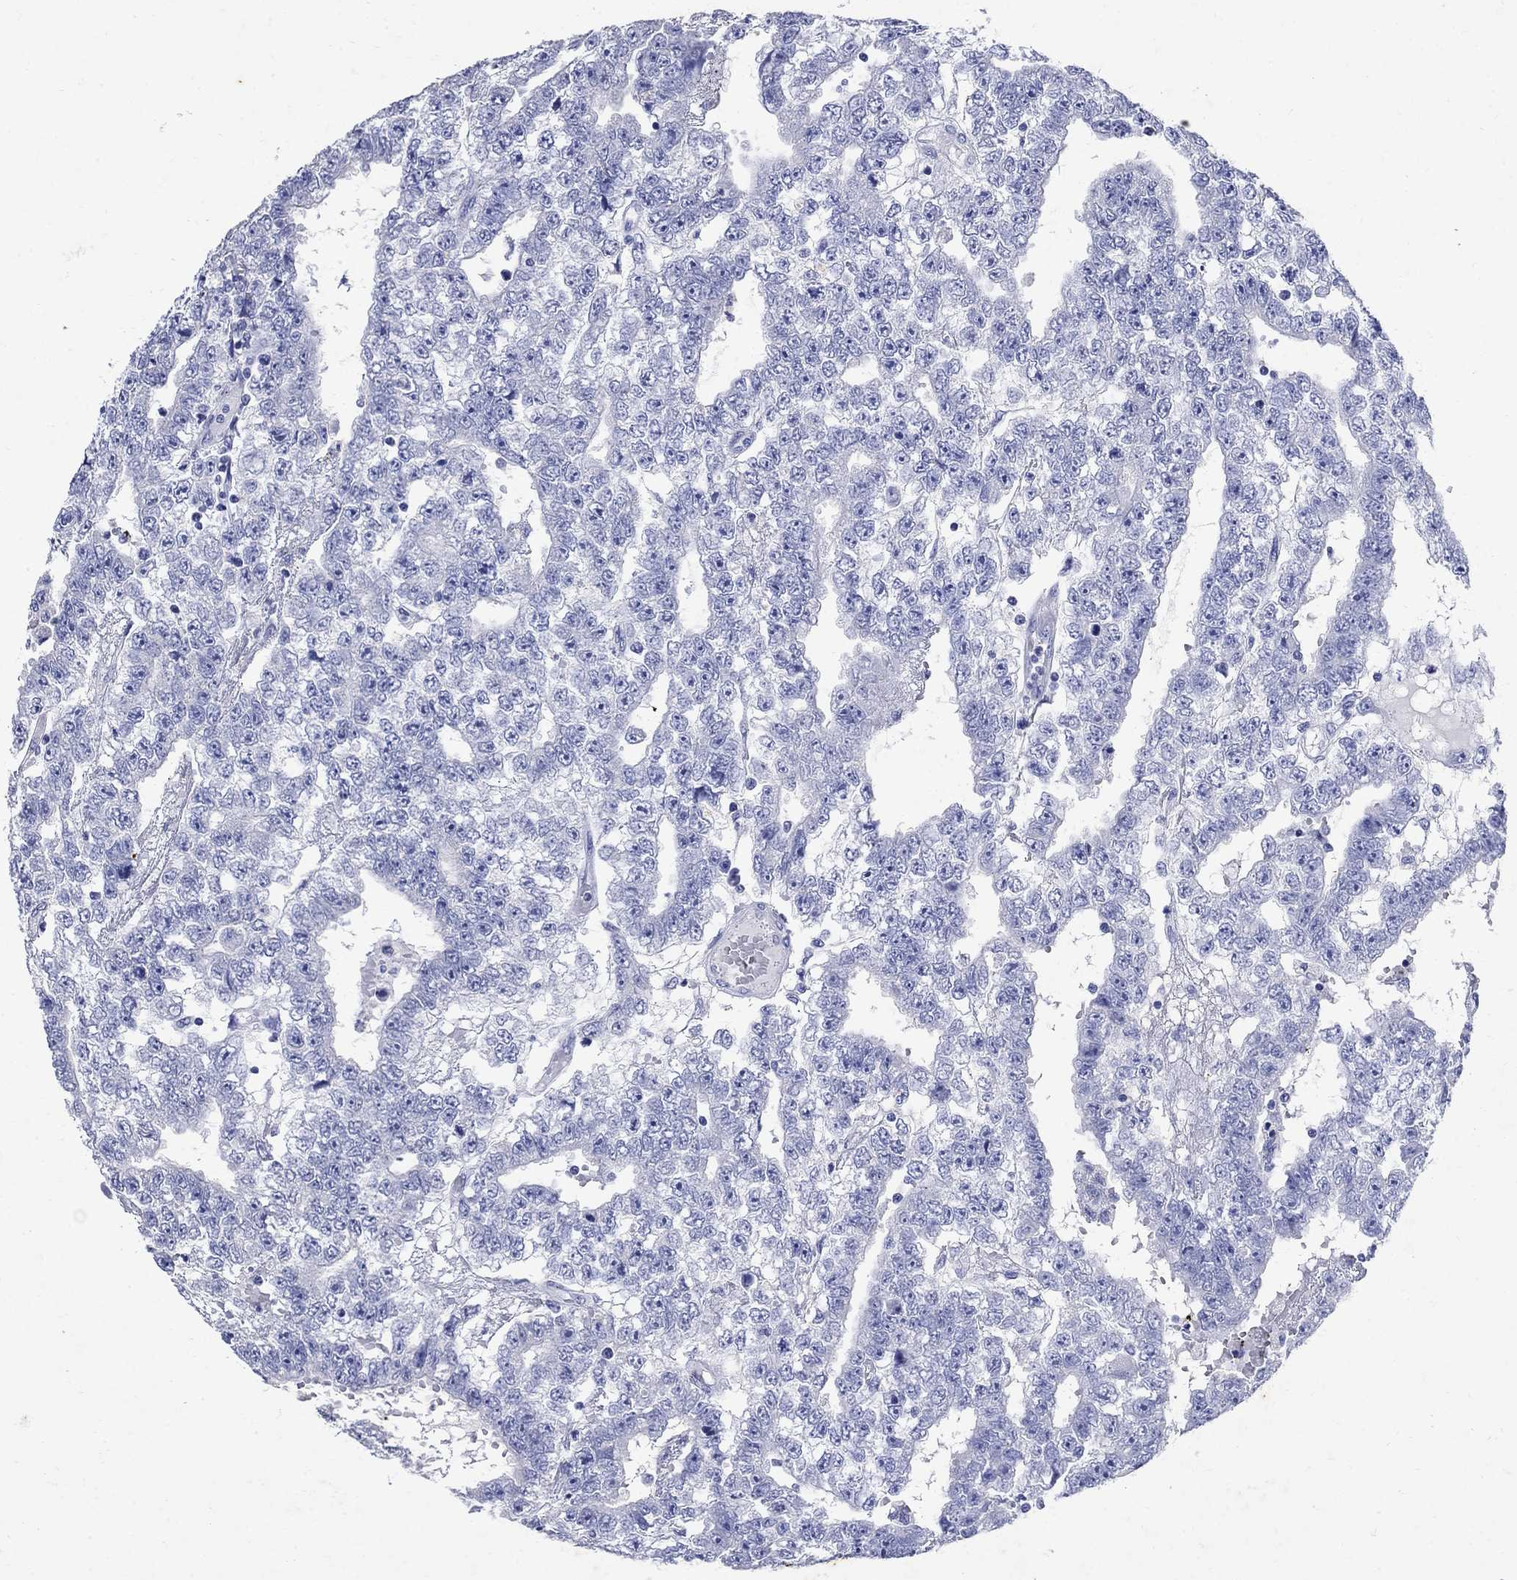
{"staining": {"intensity": "negative", "quantity": "none", "location": "none"}, "tissue": "testis cancer", "cell_type": "Tumor cells", "image_type": "cancer", "snomed": [{"axis": "morphology", "description": "Carcinoma, Embryonal, NOS"}, {"axis": "topography", "description": "Testis"}], "caption": "Human testis cancer stained for a protein using immunohistochemistry (IHC) shows no expression in tumor cells.", "gene": "CD1A", "patient": {"sex": "male", "age": 25}}